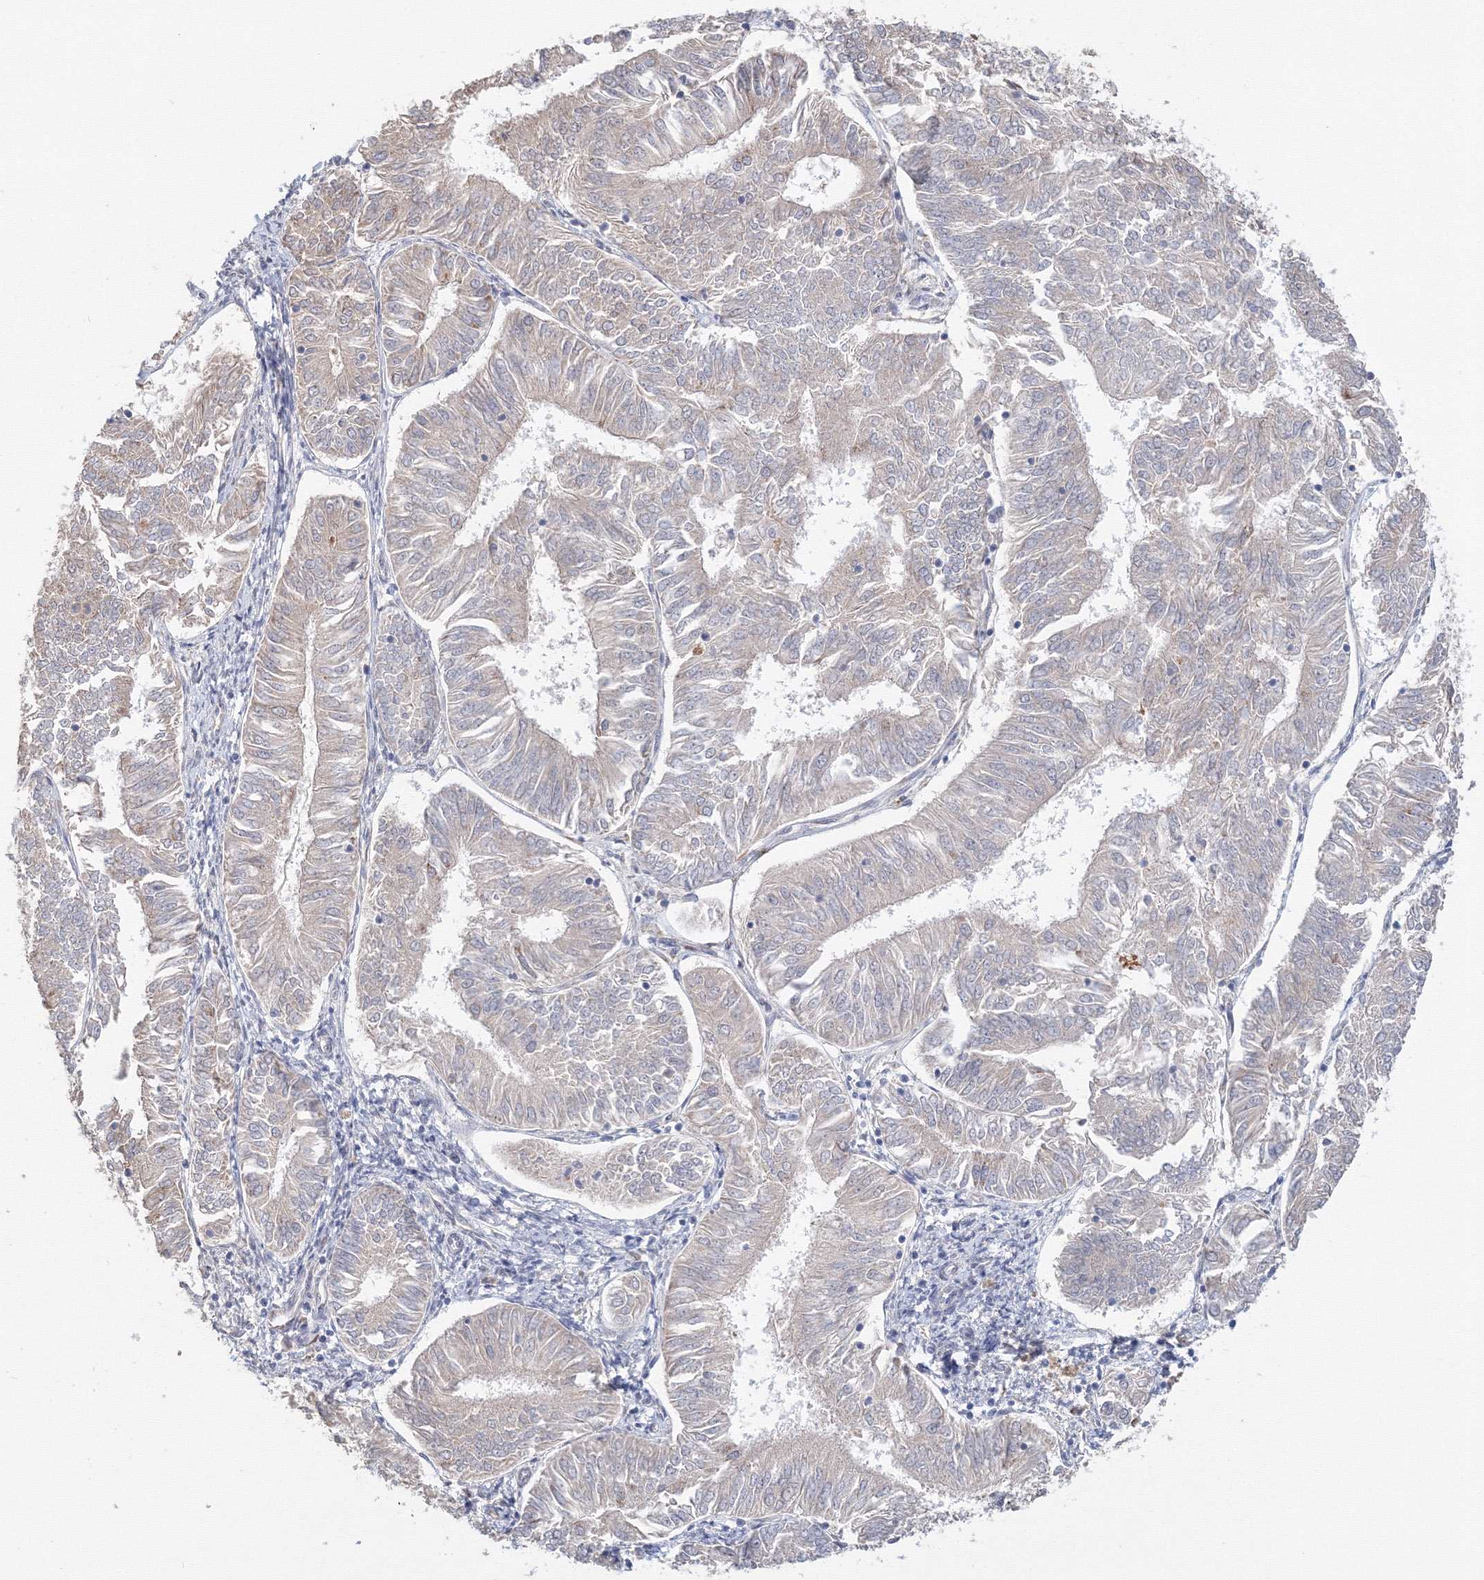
{"staining": {"intensity": "negative", "quantity": "none", "location": "none"}, "tissue": "endometrial cancer", "cell_type": "Tumor cells", "image_type": "cancer", "snomed": [{"axis": "morphology", "description": "Adenocarcinoma, NOS"}, {"axis": "topography", "description": "Endometrium"}], "caption": "Tumor cells show no significant protein positivity in endometrial cancer (adenocarcinoma). (DAB (3,3'-diaminobenzidine) immunohistochemistry (IHC), high magnification).", "gene": "DHRS12", "patient": {"sex": "female", "age": 58}}